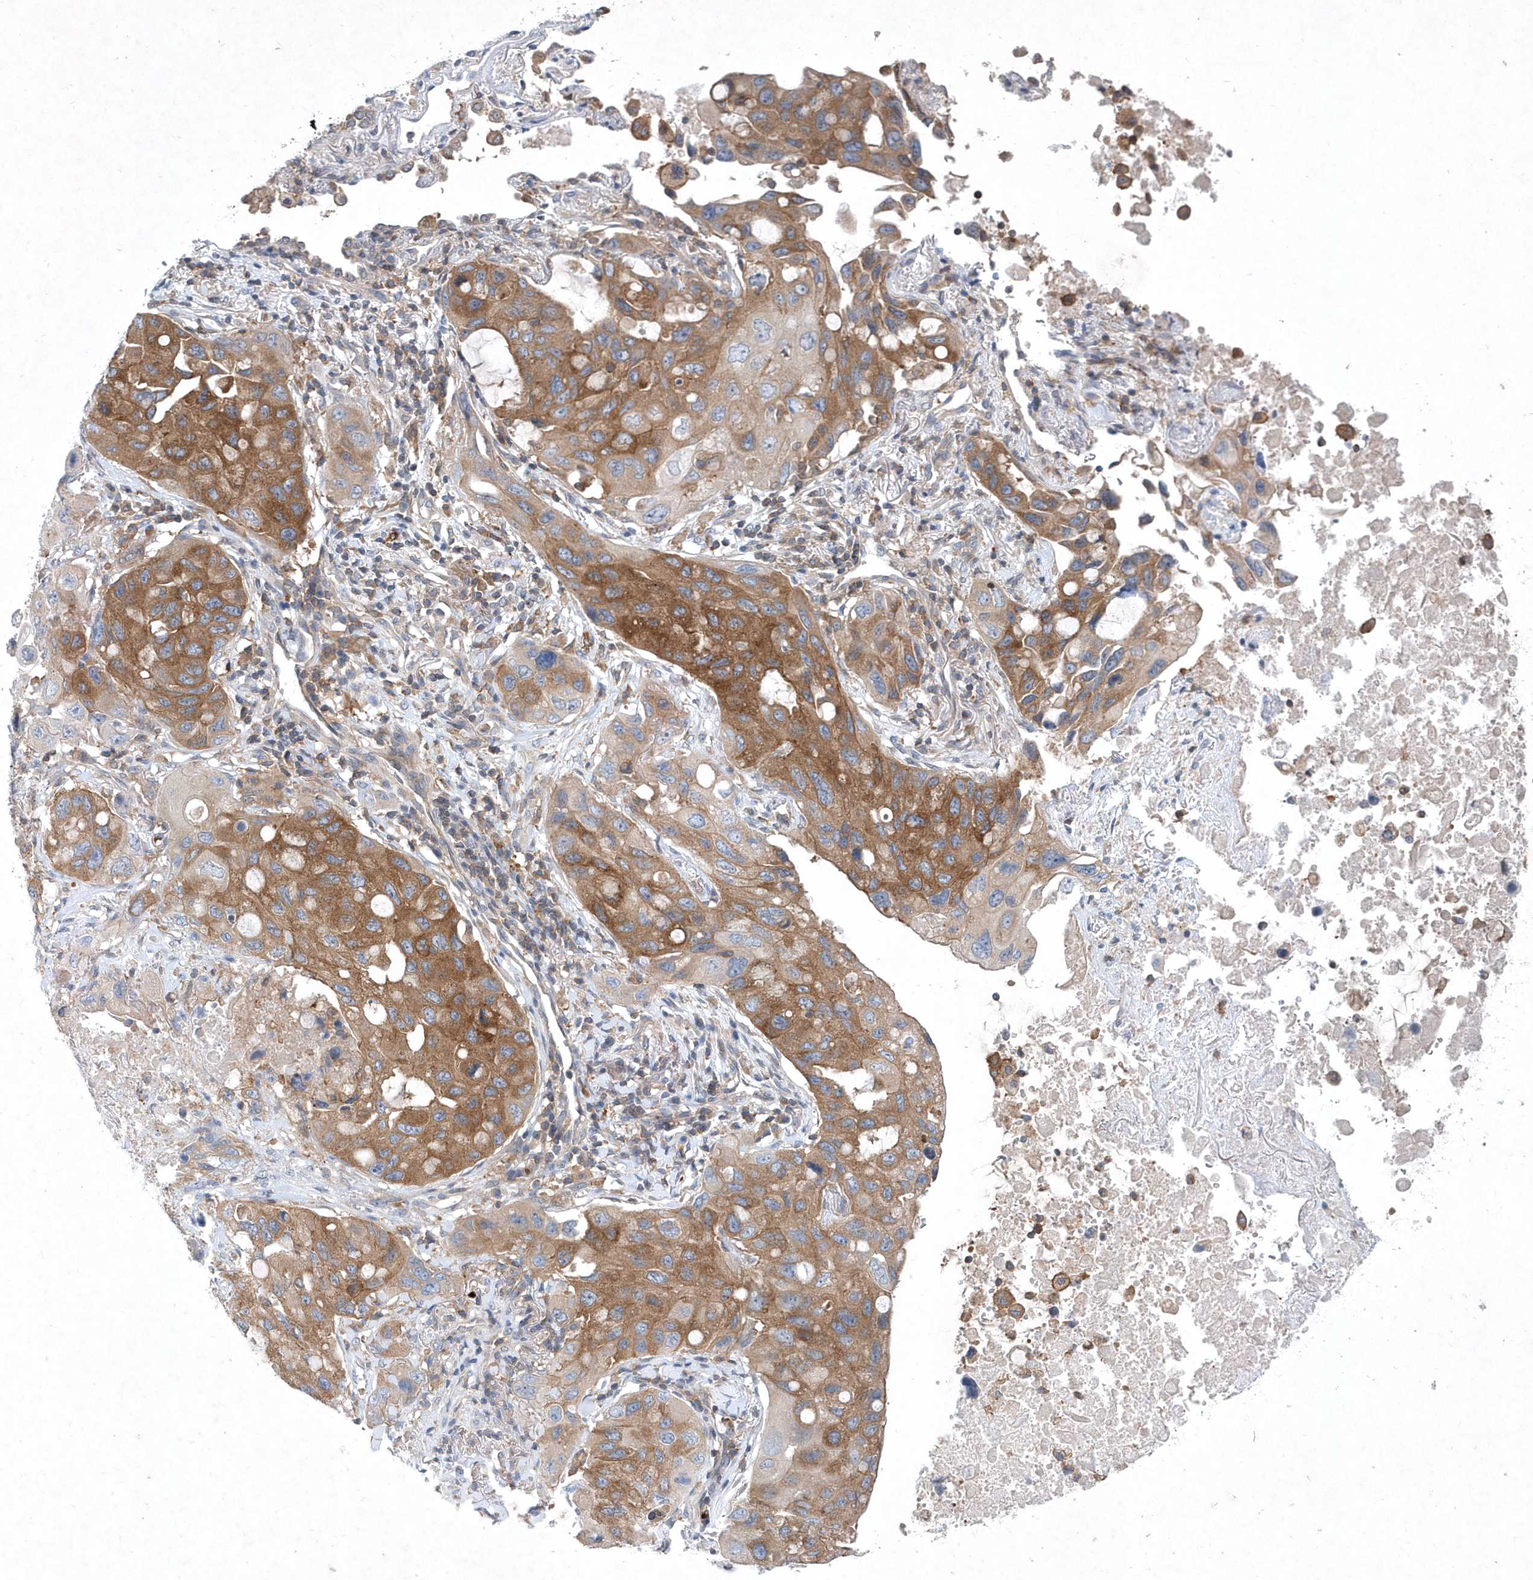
{"staining": {"intensity": "moderate", "quantity": ">75%", "location": "cytoplasmic/membranous"}, "tissue": "lung cancer", "cell_type": "Tumor cells", "image_type": "cancer", "snomed": [{"axis": "morphology", "description": "Squamous cell carcinoma, NOS"}, {"axis": "topography", "description": "Lung"}], "caption": "Tumor cells show medium levels of moderate cytoplasmic/membranous expression in approximately >75% of cells in human lung cancer.", "gene": "P2RY10", "patient": {"sex": "female", "age": 73}}